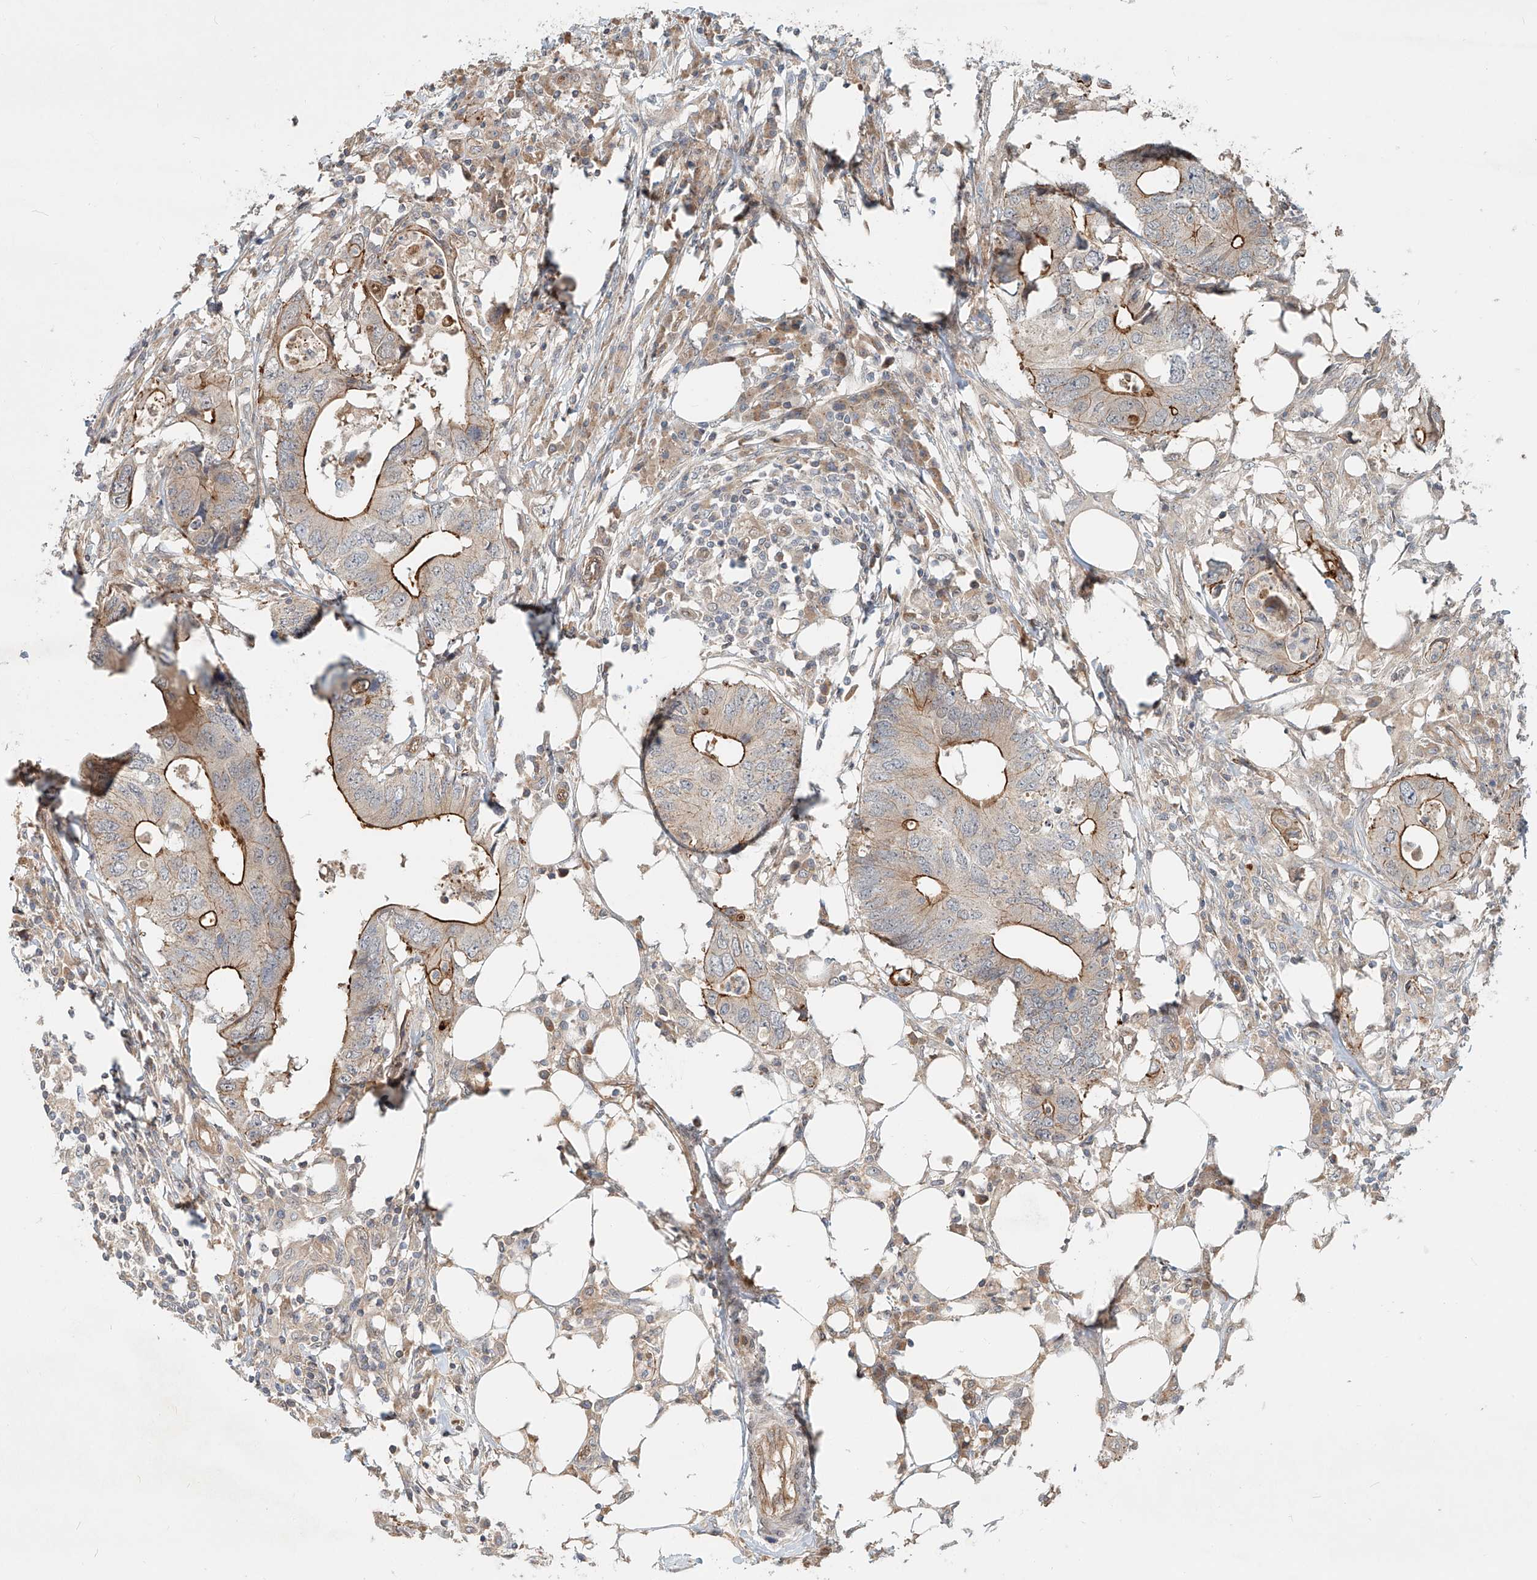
{"staining": {"intensity": "strong", "quantity": "25%-75%", "location": "cytoplasmic/membranous"}, "tissue": "colorectal cancer", "cell_type": "Tumor cells", "image_type": "cancer", "snomed": [{"axis": "morphology", "description": "Adenocarcinoma, NOS"}, {"axis": "topography", "description": "Colon"}], "caption": "Colorectal cancer tissue displays strong cytoplasmic/membranous expression in approximately 25%-75% of tumor cells, visualized by immunohistochemistry.", "gene": "SASH1", "patient": {"sex": "male", "age": 71}}